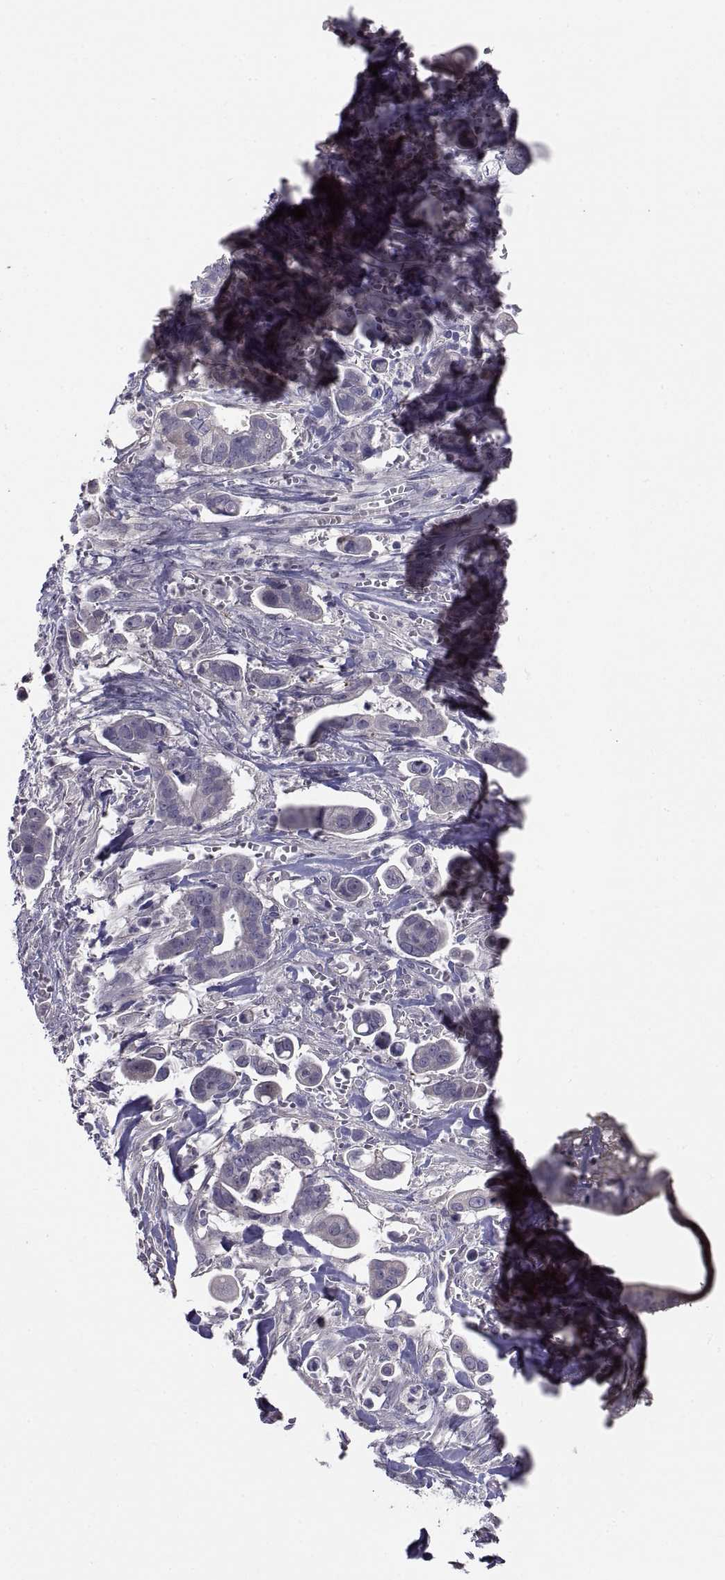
{"staining": {"intensity": "negative", "quantity": "none", "location": "none"}, "tissue": "pancreatic cancer", "cell_type": "Tumor cells", "image_type": "cancer", "snomed": [{"axis": "morphology", "description": "Adenocarcinoma, NOS"}, {"axis": "topography", "description": "Pancreas"}], "caption": "Pancreatic cancer stained for a protein using immunohistochemistry (IHC) reveals no staining tumor cells.", "gene": "NPTX2", "patient": {"sex": "male", "age": 61}}